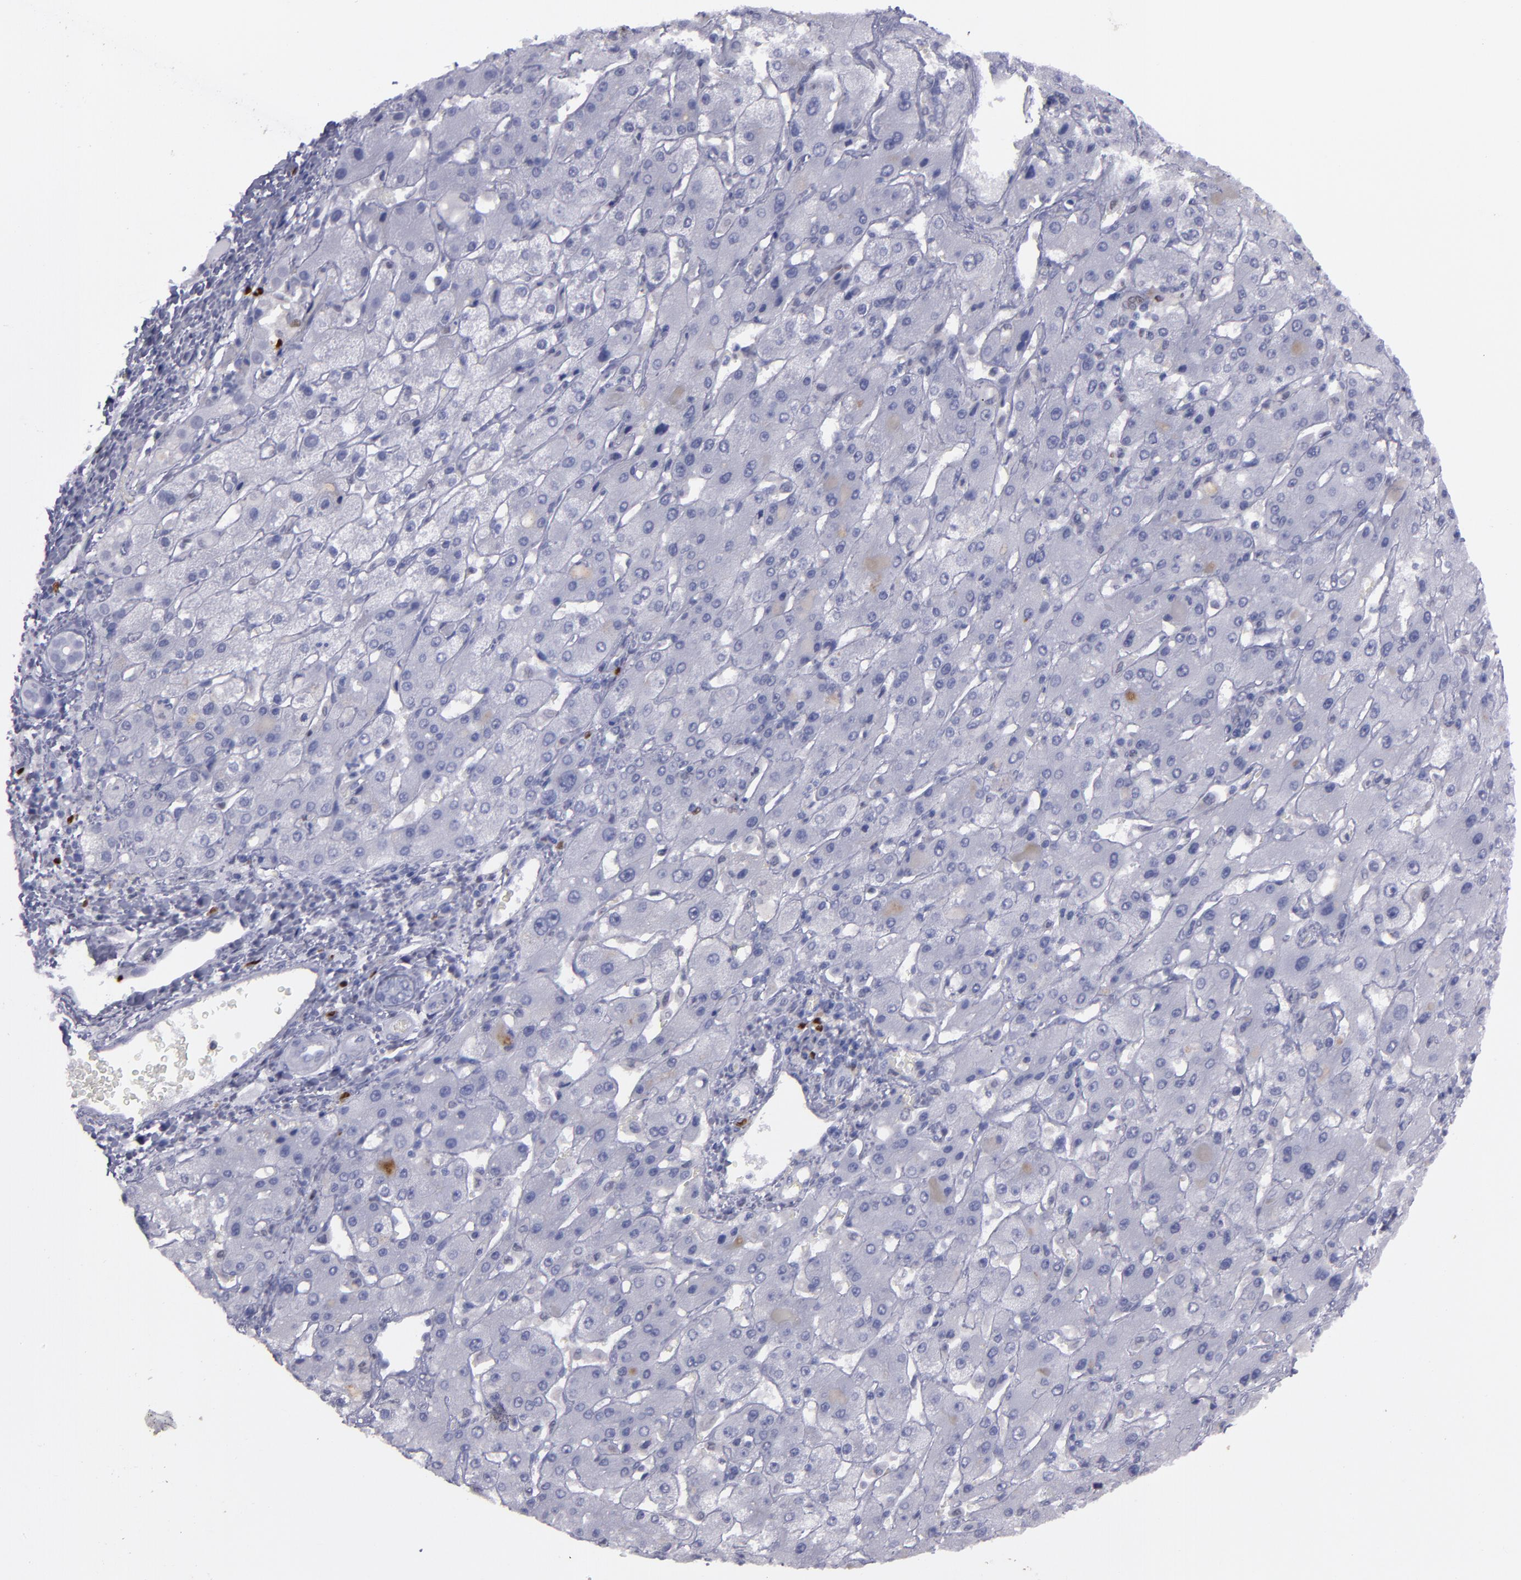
{"staining": {"intensity": "negative", "quantity": "none", "location": "none"}, "tissue": "liver cancer", "cell_type": "Tumor cells", "image_type": "cancer", "snomed": [{"axis": "morphology", "description": "Cholangiocarcinoma"}, {"axis": "topography", "description": "Liver"}], "caption": "Liver cancer was stained to show a protein in brown. There is no significant positivity in tumor cells.", "gene": "IRF8", "patient": {"sex": "female", "age": 52}}